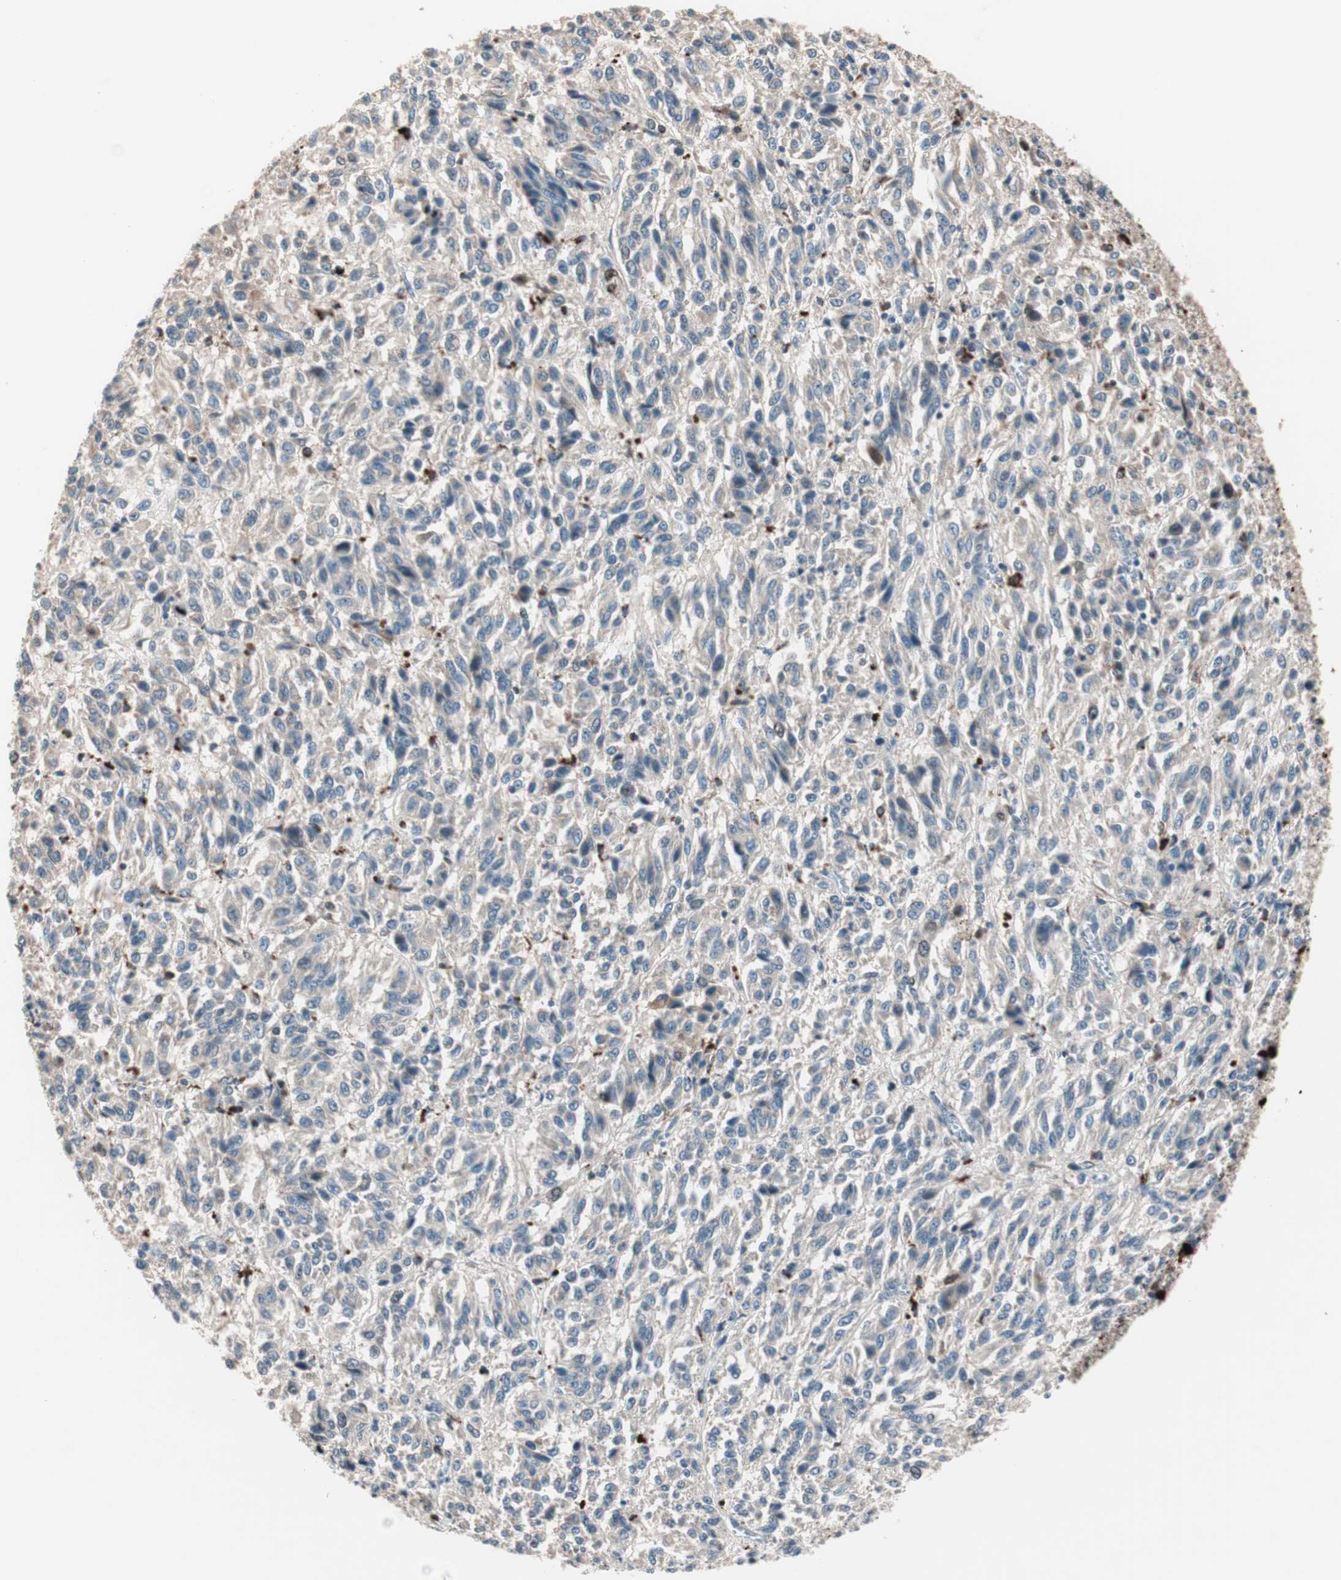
{"staining": {"intensity": "weak", "quantity": ">75%", "location": "cytoplasmic/membranous"}, "tissue": "melanoma", "cell_type": "Tumor cells", "image_type": "cancer", "snomed": [{"axis": "morphology", "description": "Malignant melanoma, Metastatic site"}, {"axis": "topography", "description": "Lung"}], "caption": "Malignant melanoma (metastatic site) stained with a brown dye shows weak cytoplasmic/membranous positive staining in about >75% of tumor cells.", "gene": "NFRKB", "patient": {"sex": "male", "age": 64}}